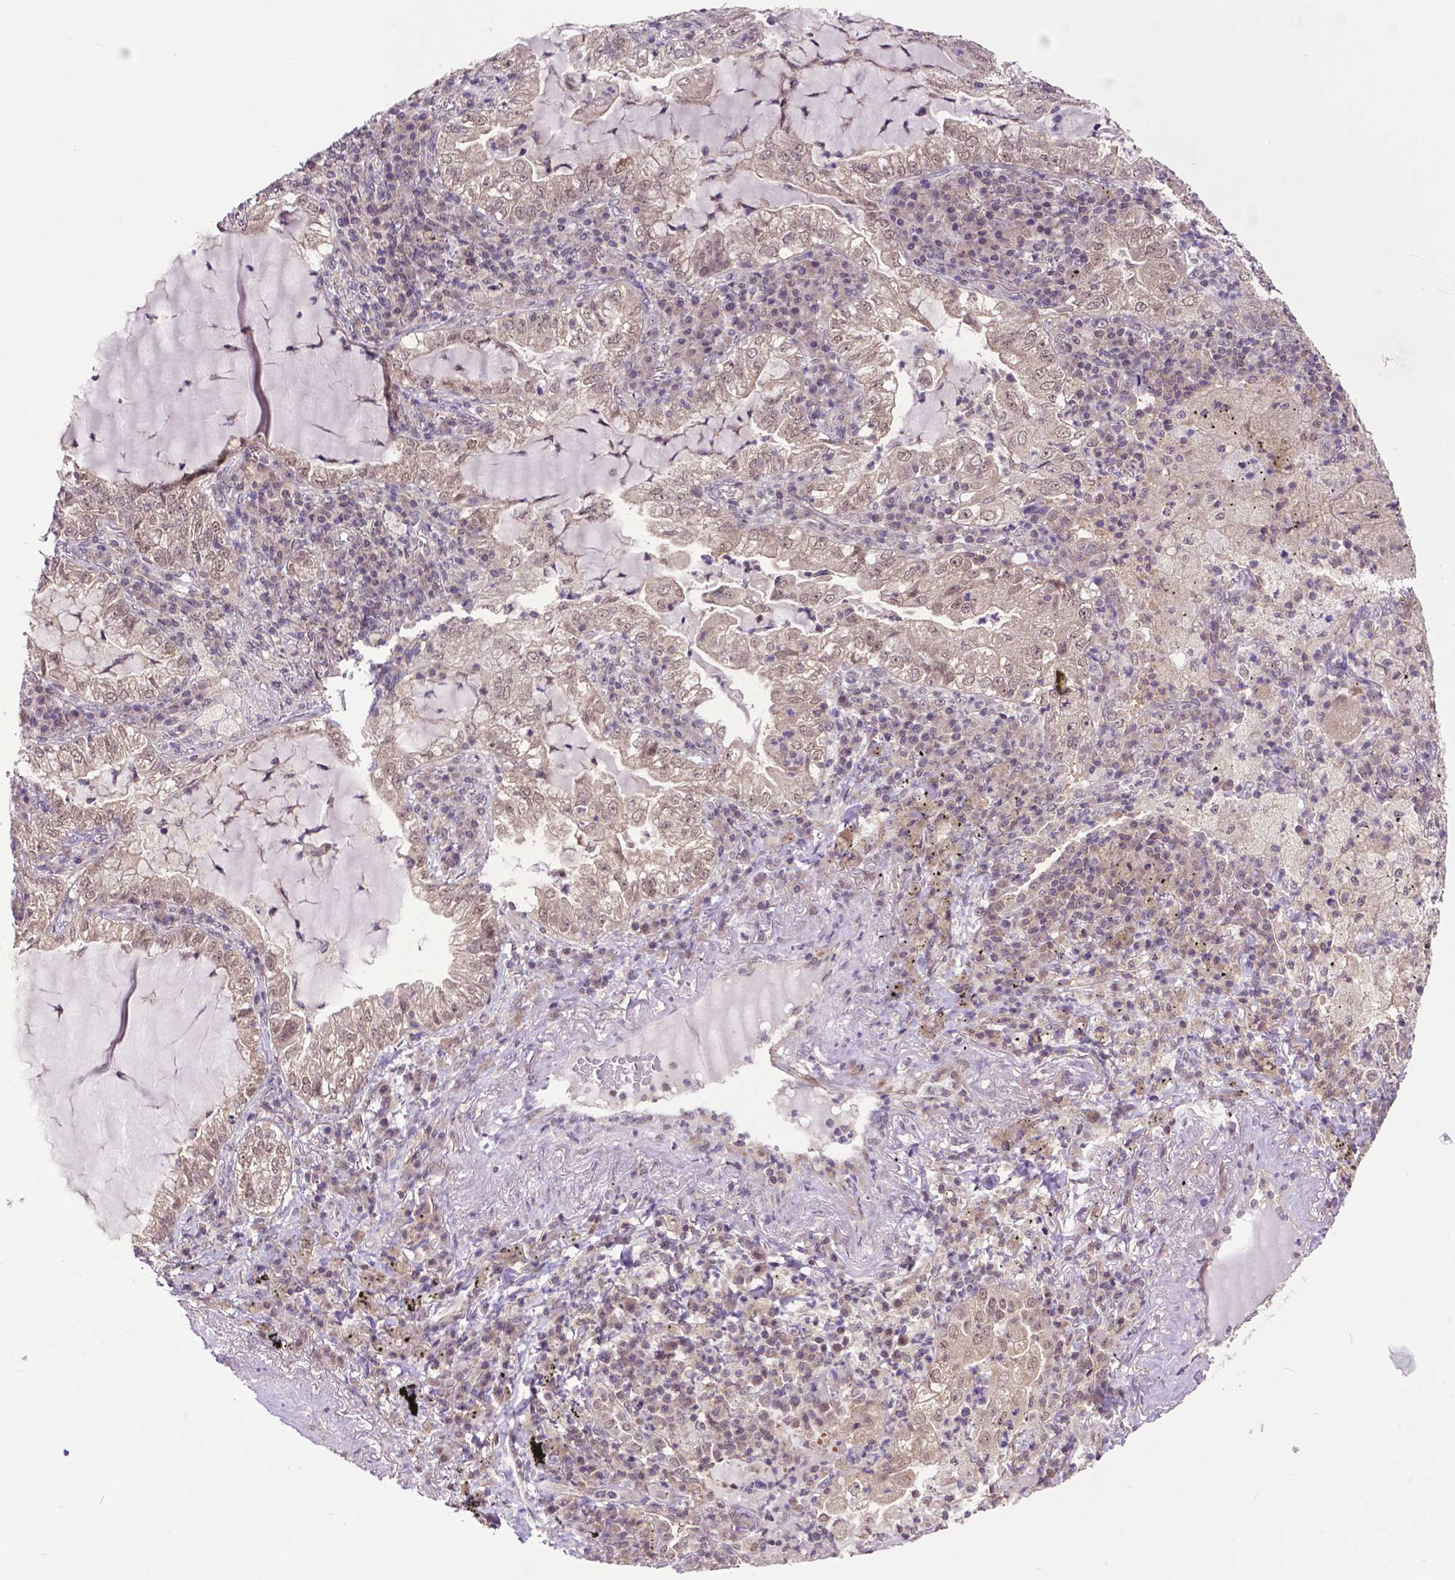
{"staining": {"intensity": "weak", "quantity": ">75%", "location": "nuclear"}, "tissue": "lung cancer", "cell_type": "Tumor cells", "image_type": "cancer", "snomed": [{"axis": "morphology", "description": "Adenocarcinoma, NOS"}, {"axis": "topography", "description": "Lung"}], "caption": "An immunohistochemistry (IHC) image of neoplastic tissue is shown. Protein staining in brown highlights weak nuclear positivity in lung cancer (adenocarcinoma) within tumor cells.", "gene": "OTUB1", "patient": {"sex": "female", "age": 73}}